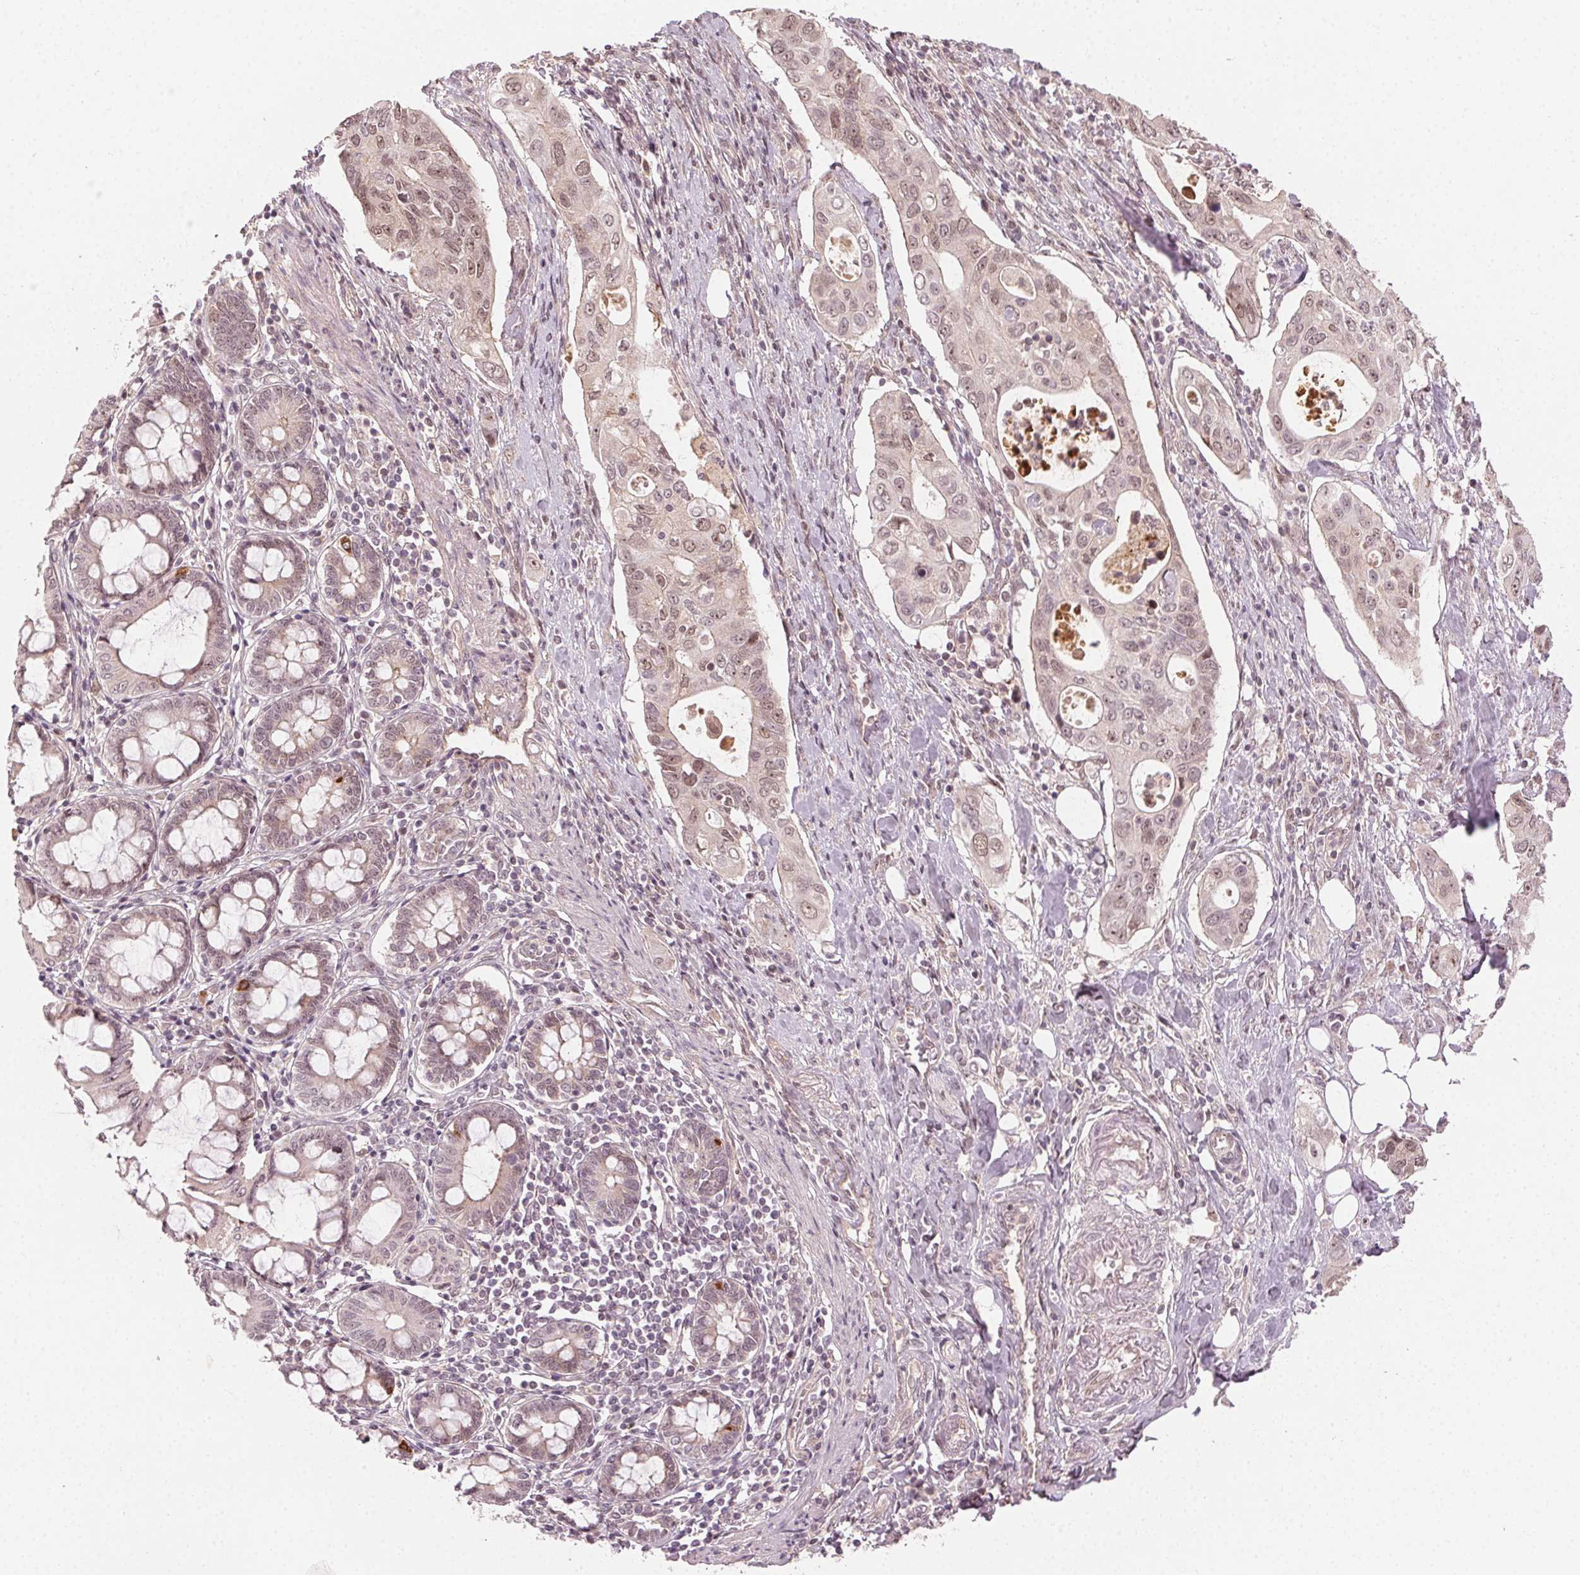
{"staining": {"intensity": "weak", "quantity": "25%-75%", "location": "nuclear"}, "tissue": "pancreatic cancer", "cell_type": "Tumor cells", "image_type": "cancer", "snomed": [{"axis": "morphology", "description": "Adenocarcinoma, NOS"}, {"axis": "topography", "description": "Pancreas"}], "caption": "Immunohistochemistry (IHC) image of neoplastic tissue: human adenocarcinoma (pancreatic) stained using immunohistochemistry shows low levels of weak protein expression localized specifically in the nuclear of tumor cells, appearing as a nuclear brown color.", "gene": "TUB", "patient": {"sex": "female", "age": 63}}